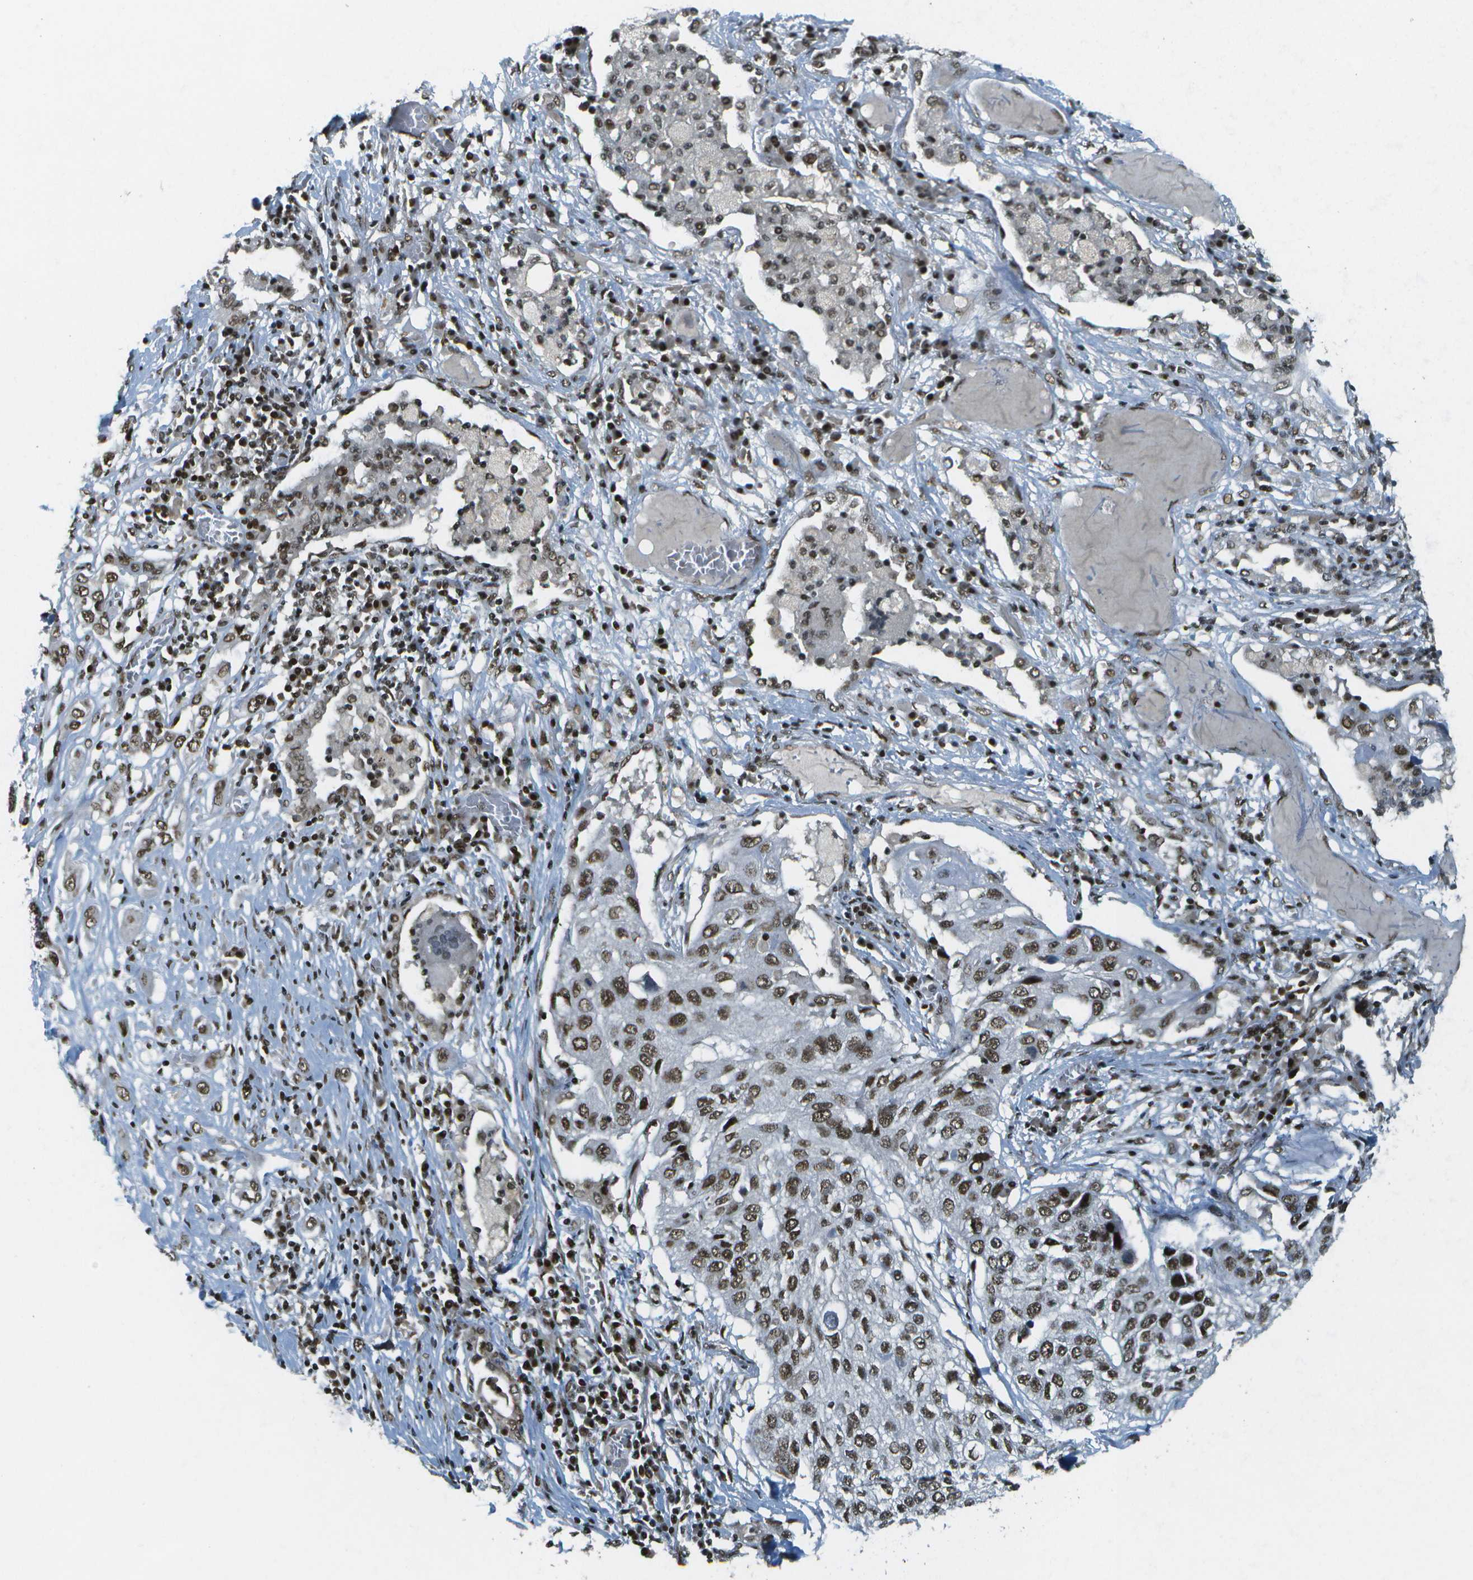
{"staining": {"intensity": "moderate", "quantity": ">75%", "location": "nuclear"}, "tissue": "lung cancer", "cell_type": "Tumor cells", "image_type": "cancer", "snomed": [{"axis": "morphology", "description": "Squamous cell carcinoma, NOS"}, {"axis": "topography", "description": "Lung"}], "caption": "Protein positivity by IHC demonstrates moderate nuclear positivity in approximately >75% of tumor cells in squamous cell carcinoma (lung).", "gene": "IRF7", "patient": {"sex": "male", "age": 71}}